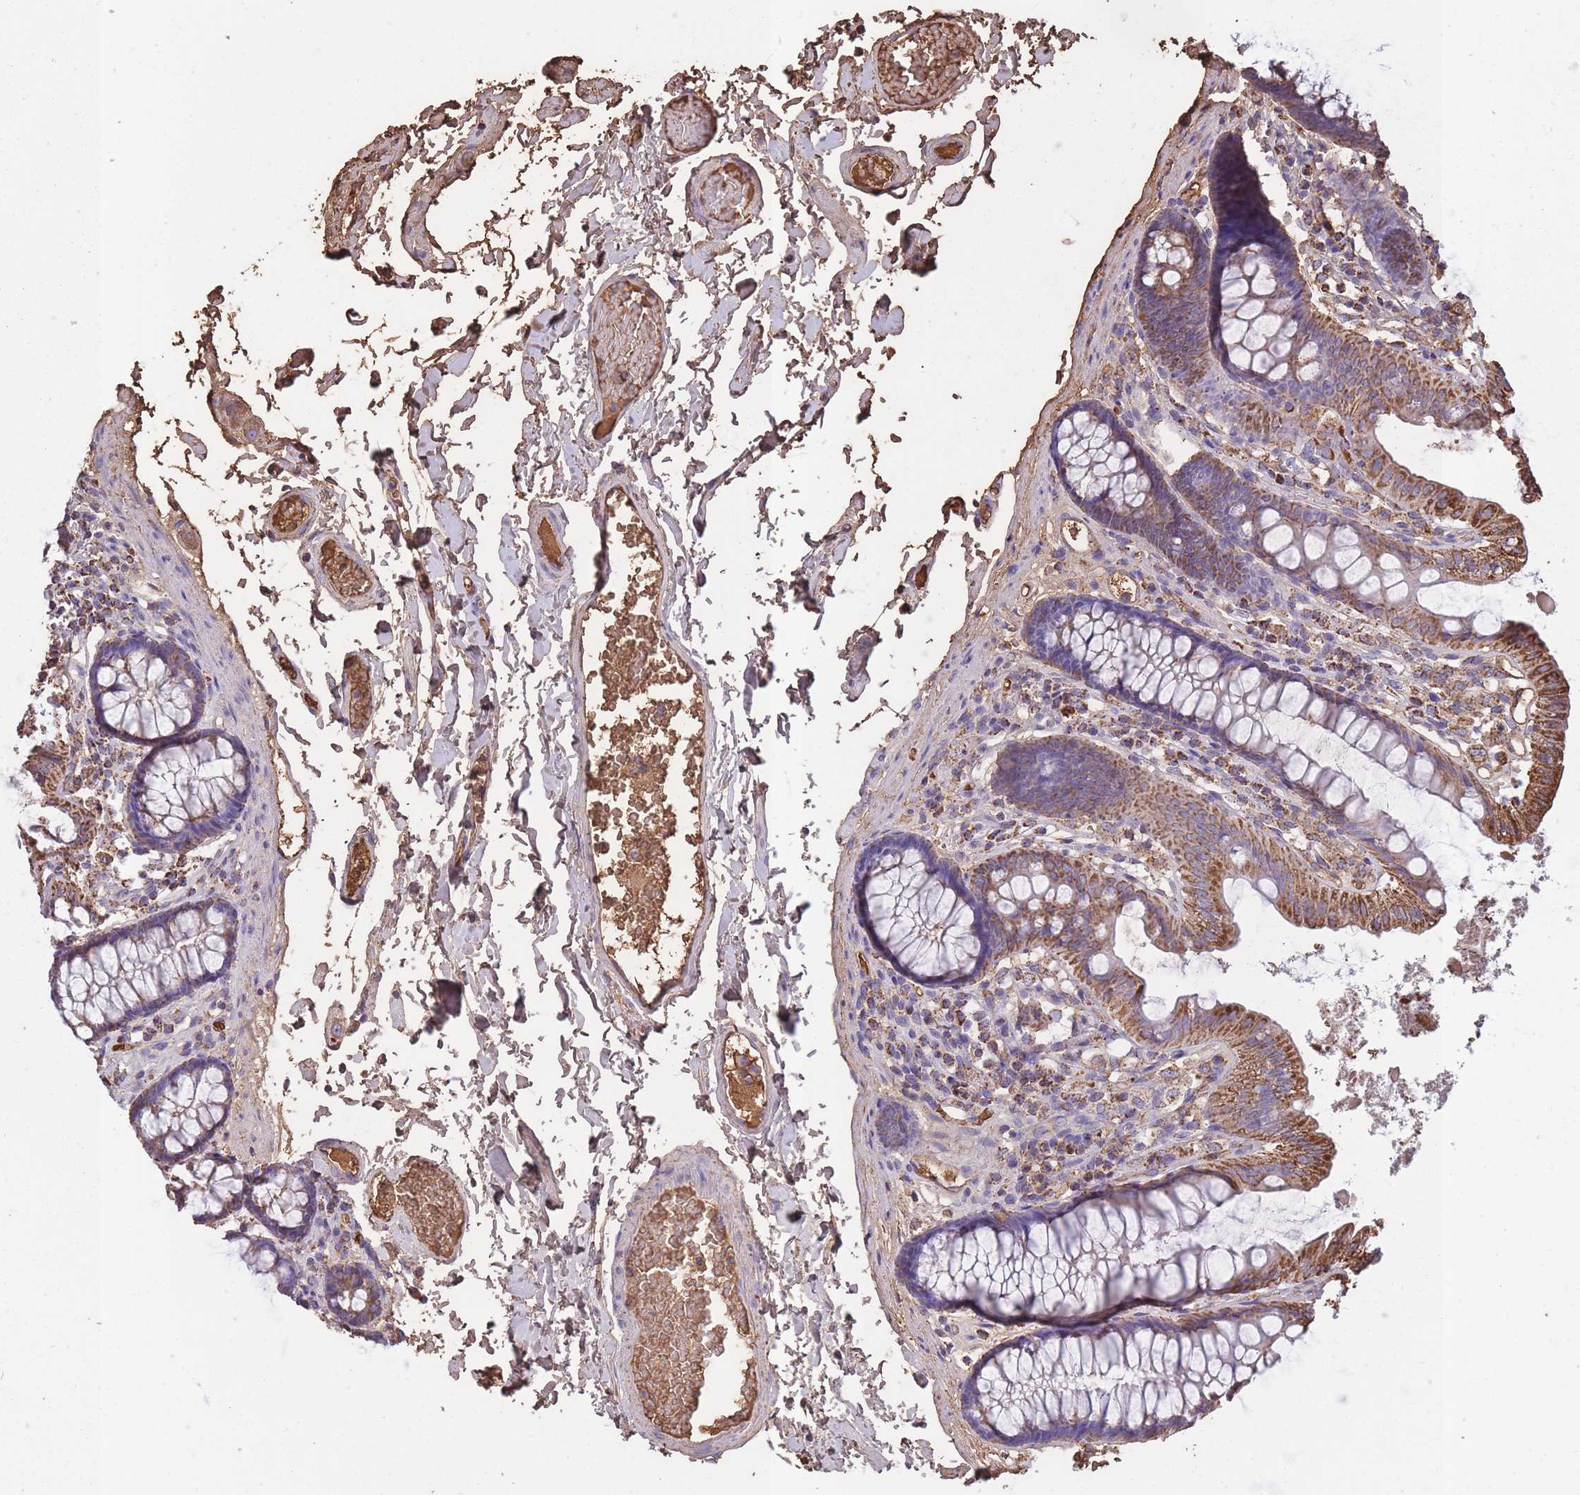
{"staining": {"intensity": "moderate", "quantity": ">75%", "location": "cytoplasmic/membranous"}, "tissue": "colon", "cell_type": "Endothelial cells", "image_type": "normal", "snomed": [{"axis": "morphology", "description": "Normal tissue, NOS"}, {"axis": "topography", "description": "Colon"}], "caption": "IHC histopathology image of normal human colon stained for a protein (brown), which exhibits medium levels of moderate cytoplasmic/membranous expression in approximately >75% of endothelial cells.", "gene": "KAT2A", "patient": {"sex": "male", "age": 84}}